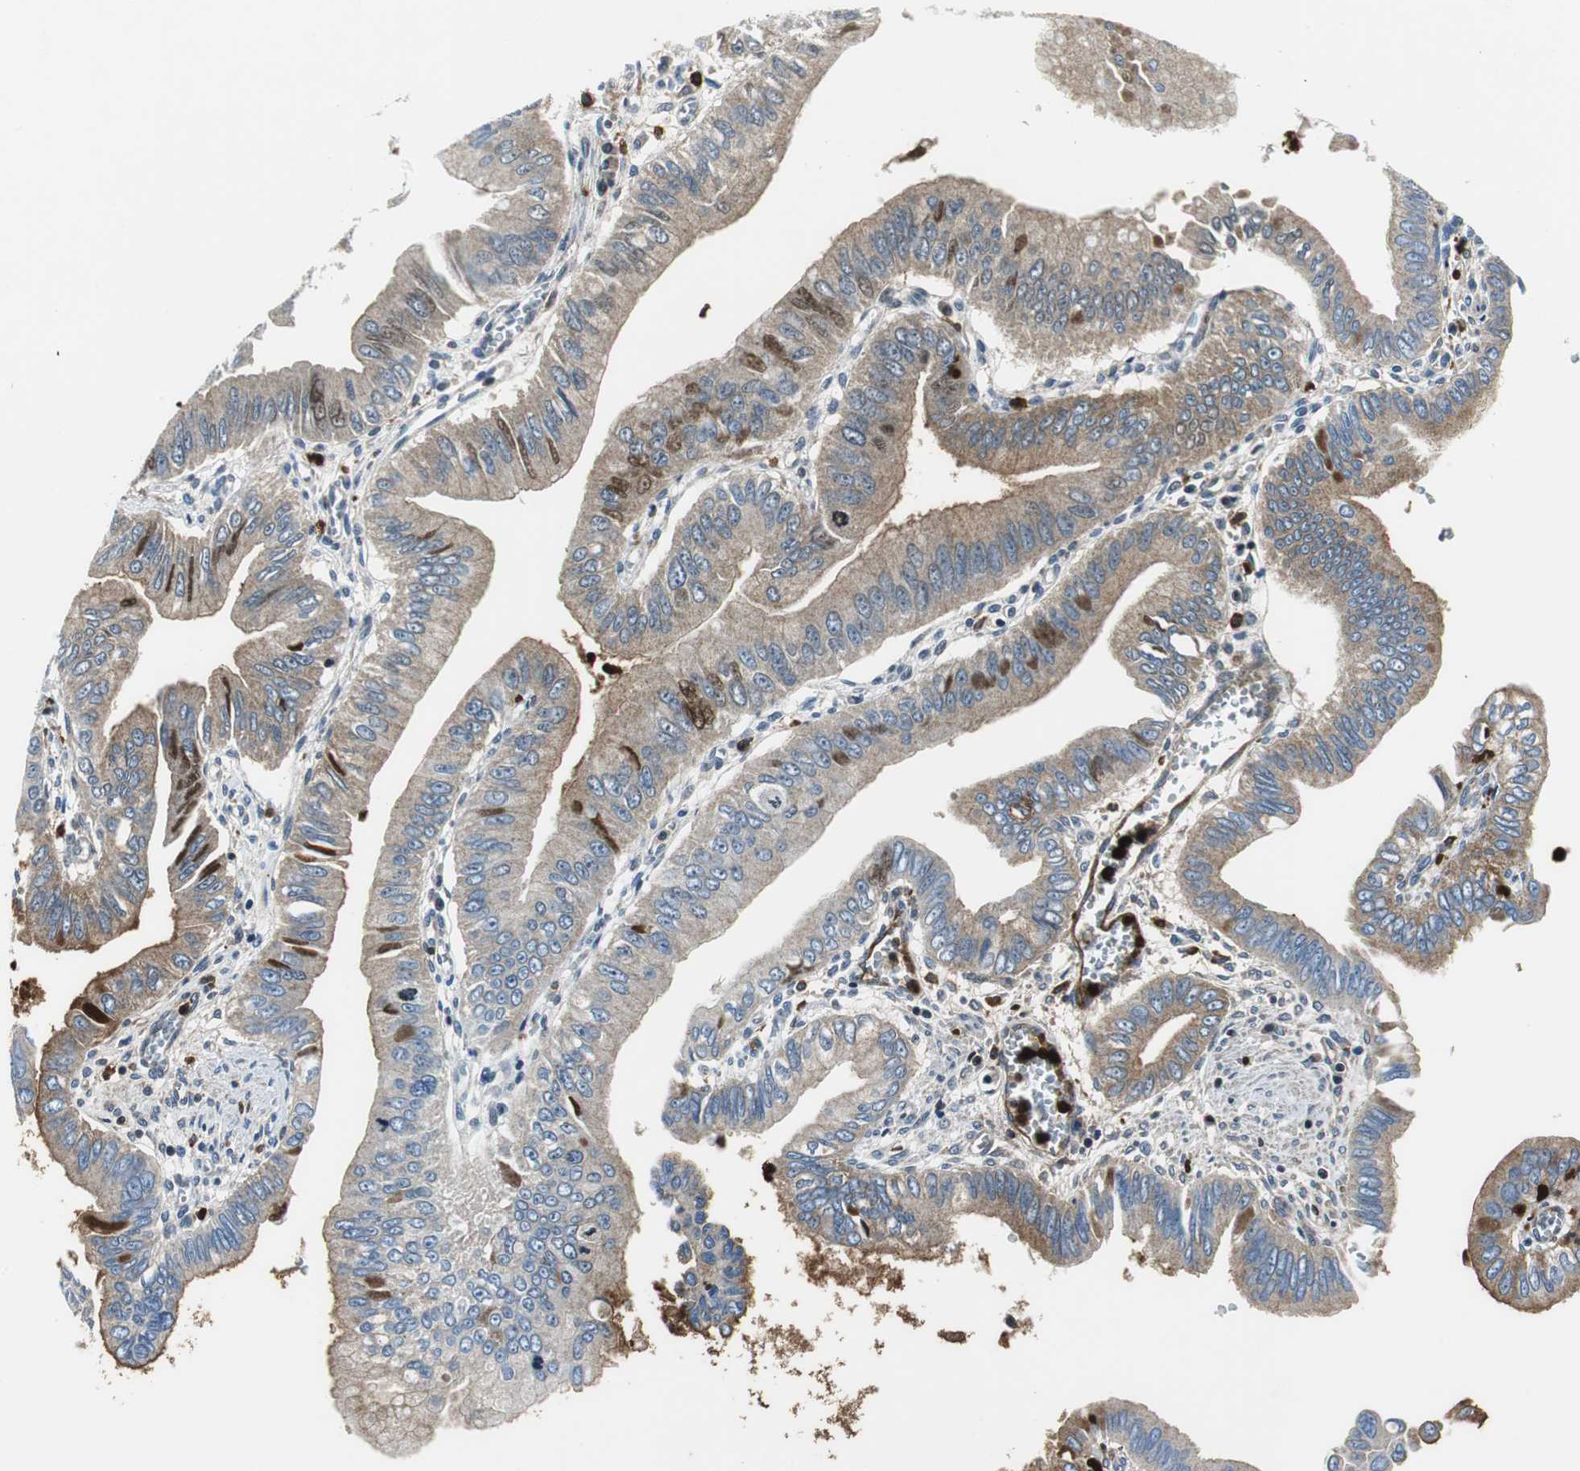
{"staining": {"intensity": "weak", "quantity": "25%-75%", "location": "cytoplasmic/membranous"}, "tissue": "pancreatic cancer", "cell_type": "Tumor cells", "image_type": "cancer", "snomed": [{"axis": "morphology", "description": "Normal tissue, NOS"}, {"axis": "topography", "description": "Lymph node"}], "caption": "This is a photomicrograph of IHC staining of pancreatic cancer, which shows weak expression in the cytoplasmic/membranous of tumor cells.", "gene": "ORM1", "patient": {"sex": "male", "age": 50}}